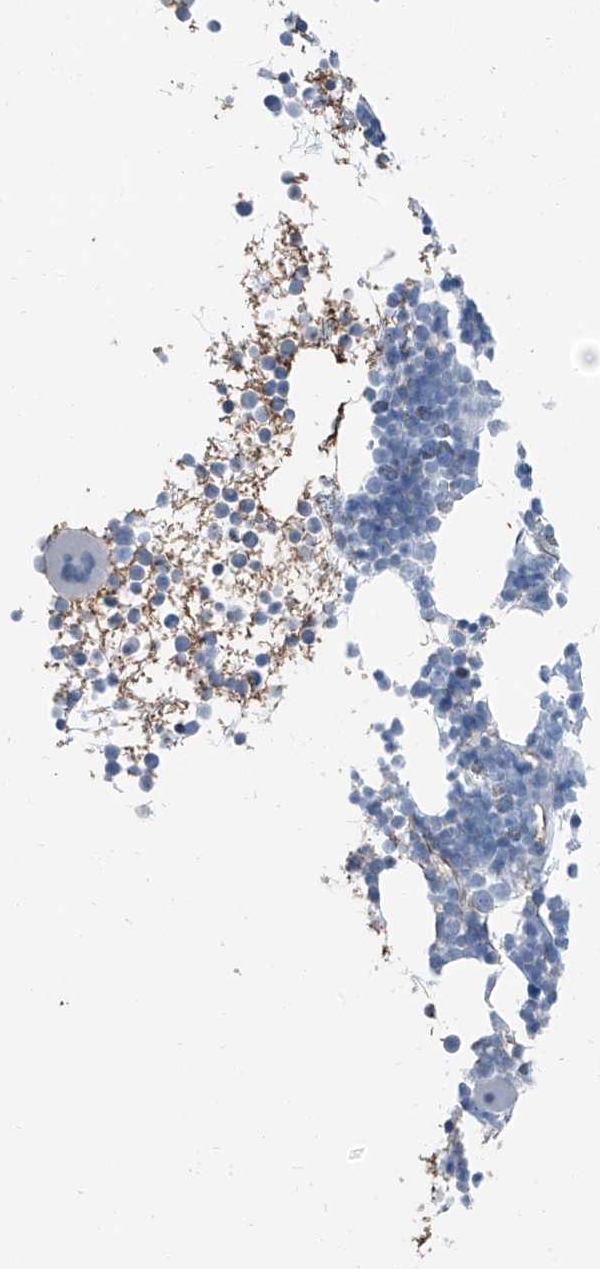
{"staining": {"intensity": "negative", "quantity": "none", "location": "none"}, "tissue": "bone marrow", "cell_type": "Hematopoietic cells", "image_type": "normal", "snomed": [{"axis": "morphology", "description": "Normal tissue, NOS"}, {"axis": "topography", "description": "Bone marrow"}], "caption": "The photomicrograph demonstrates no staining of hematopoietic cells in benign bone marrow.", "gene": "RGN", "patient": {"sex": "female", "age": 57}}